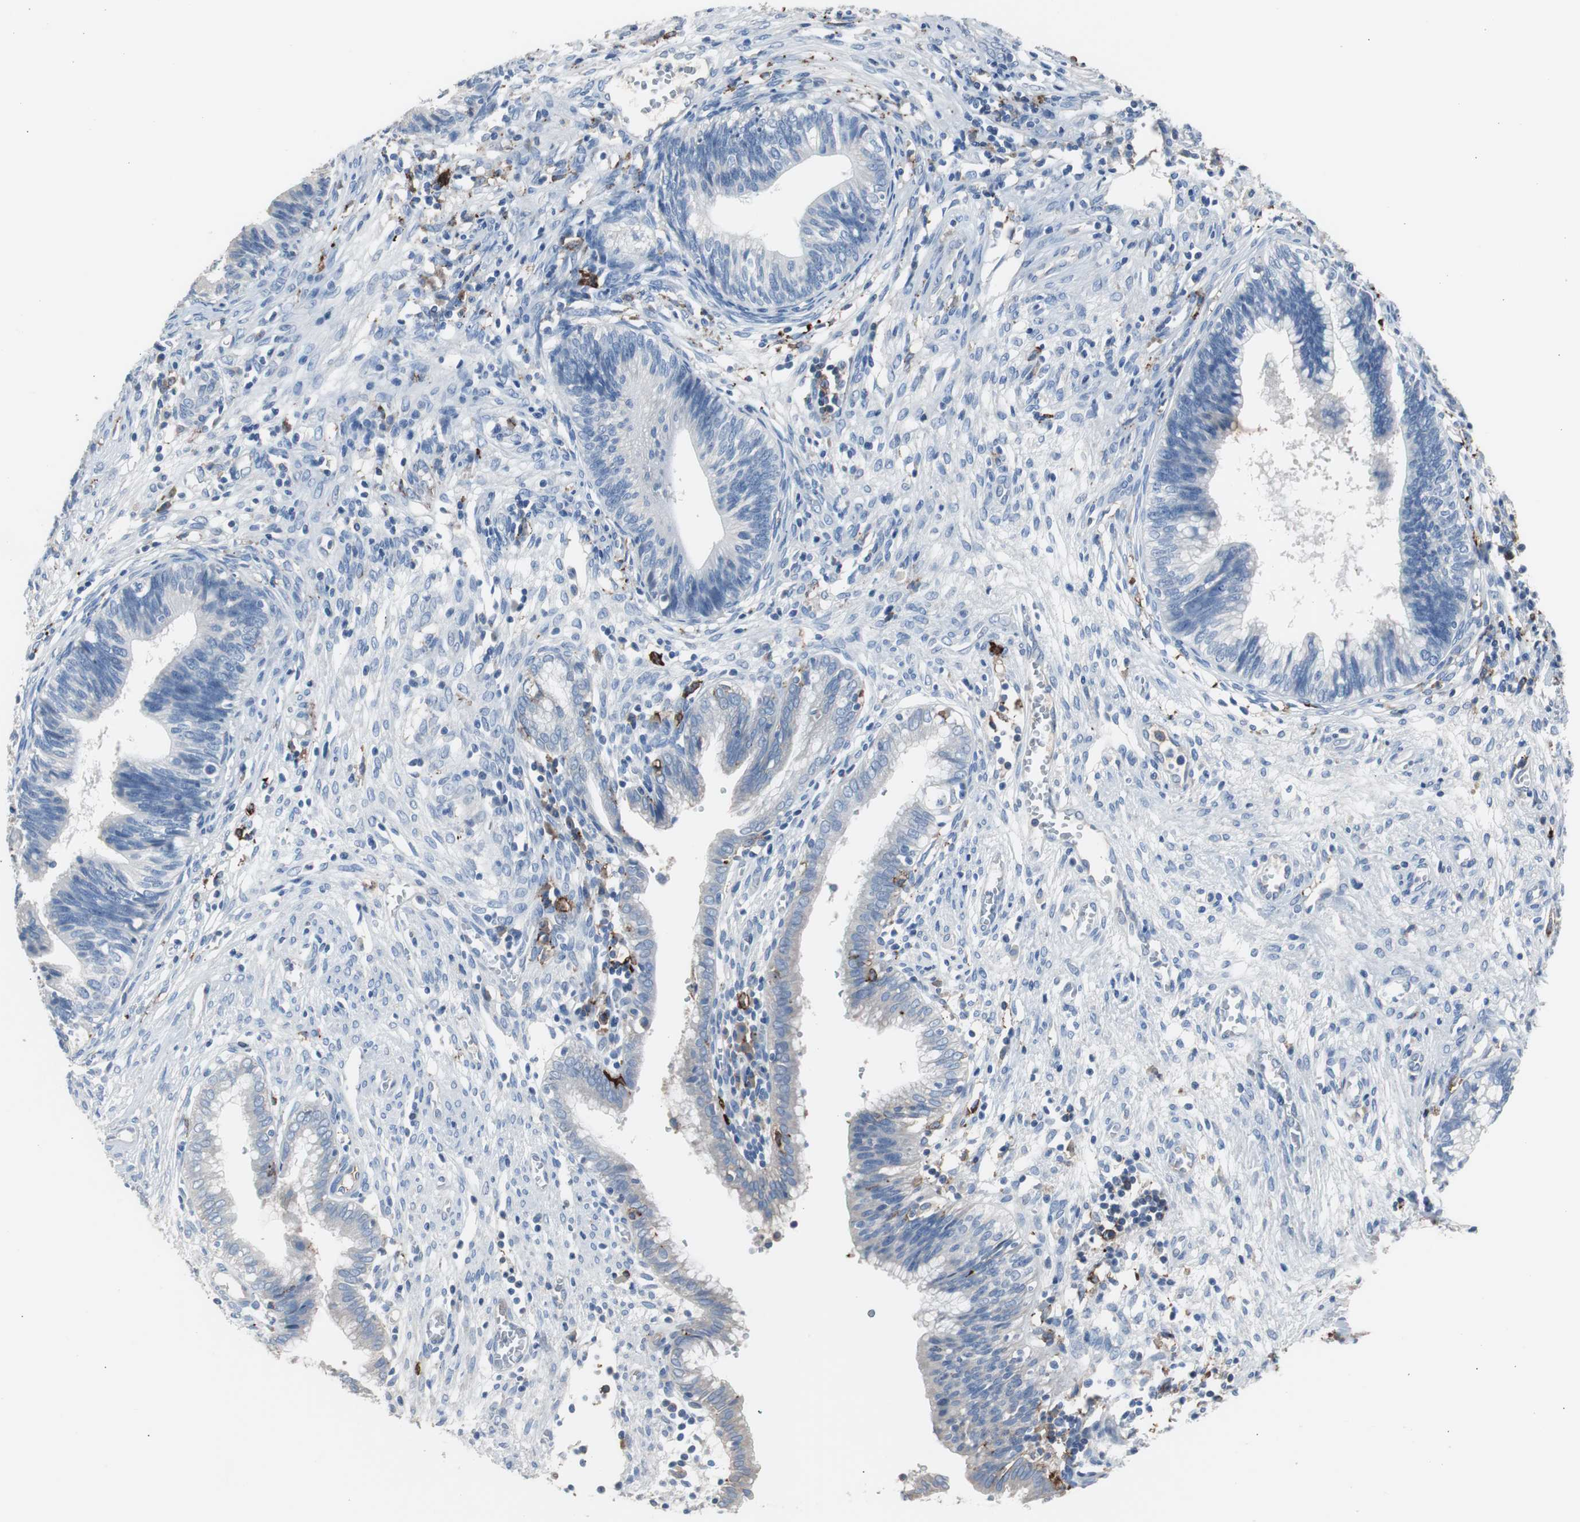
{"staining": {"intensity": "negative", "quantity": "none", "location": "none"}, "tissue": "cervical cancer", "cell_type": "Tumor cells", "image_type": "cancer", "snomed": [{"axis": "morphology", "description": "Adenocarcinoma, NOS"}, {"axis": "topography", "description": "Cervix"}], "caption": "Immunohistochemistry (IHC) of cervical cancer shows no positivity in tumor cells.", "gene": "FCGR2B", "patient": {"sex": "female", "age": 44}}